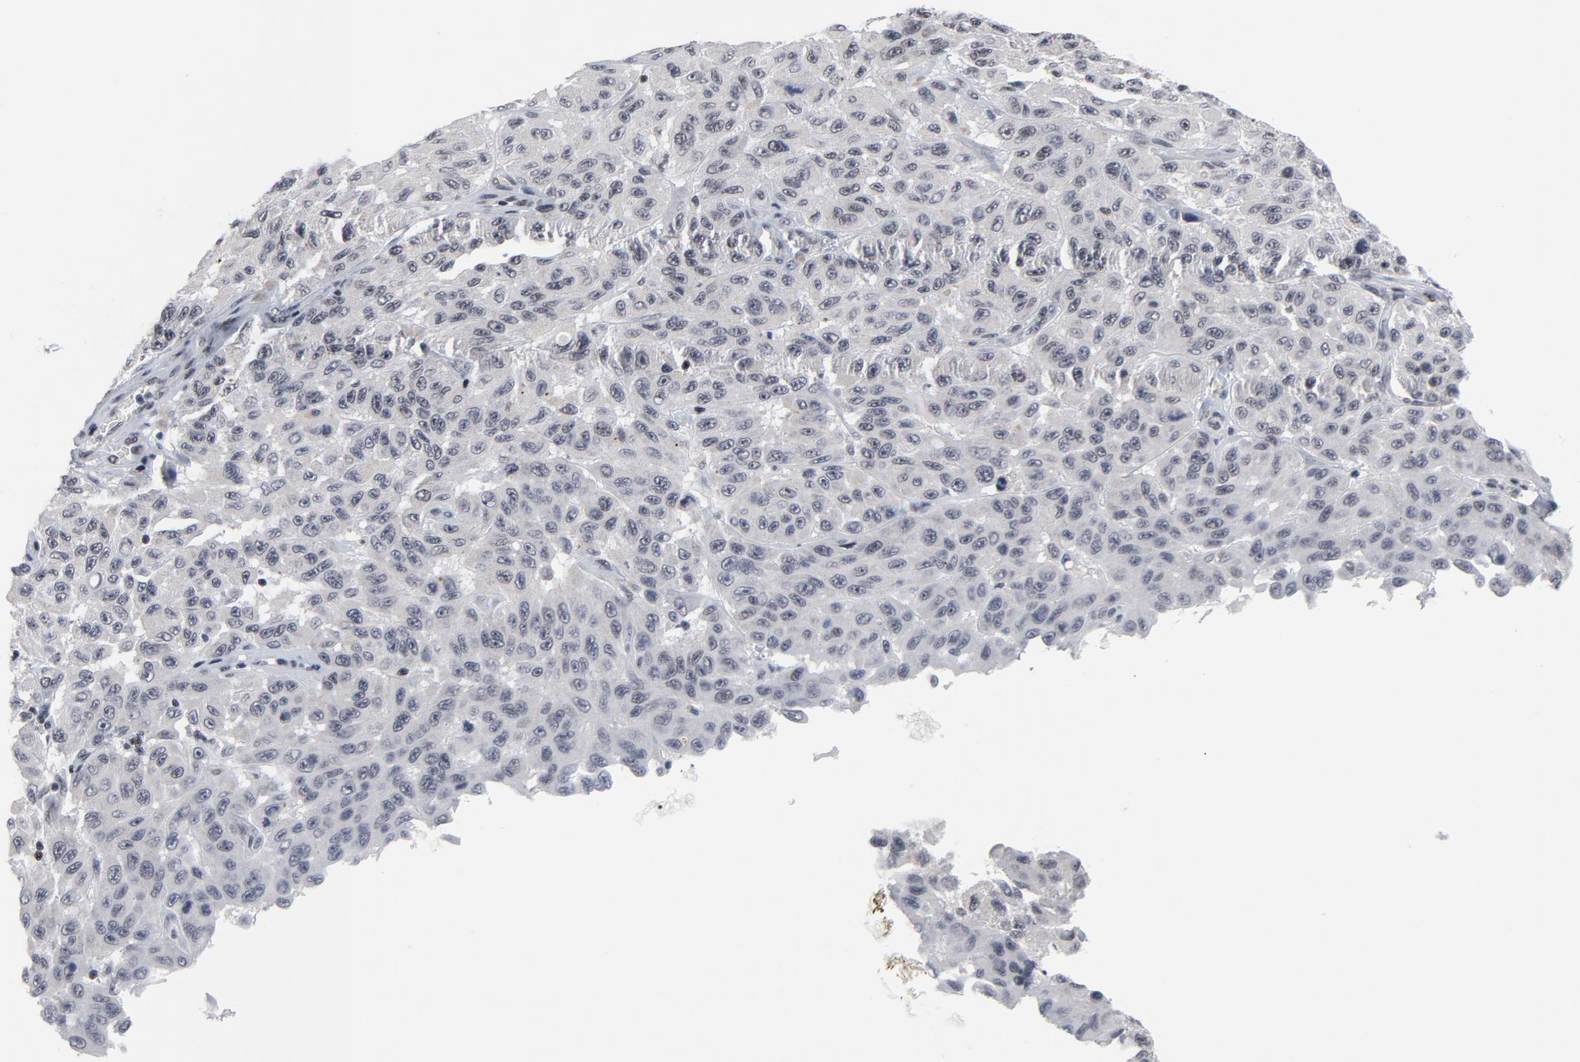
{"staining": {"intensity": "negative", "quantity": "none", "location": "none"}, "tissue": "melanoma", "cell_type": "Tumor cells", "image_type": "cancer", "snomed": [{"axis": "morphology", "description": "Malignant melanoma, NOS"}, {"axis": "topography", "description": "Skin"}], "caption": "Melanoma stained for a protein using immunohistochemistry (IHC) exhibits no positivity tumor cells.", "gene": "GABPA", "patient": {"sex": "male", "age": 30}}